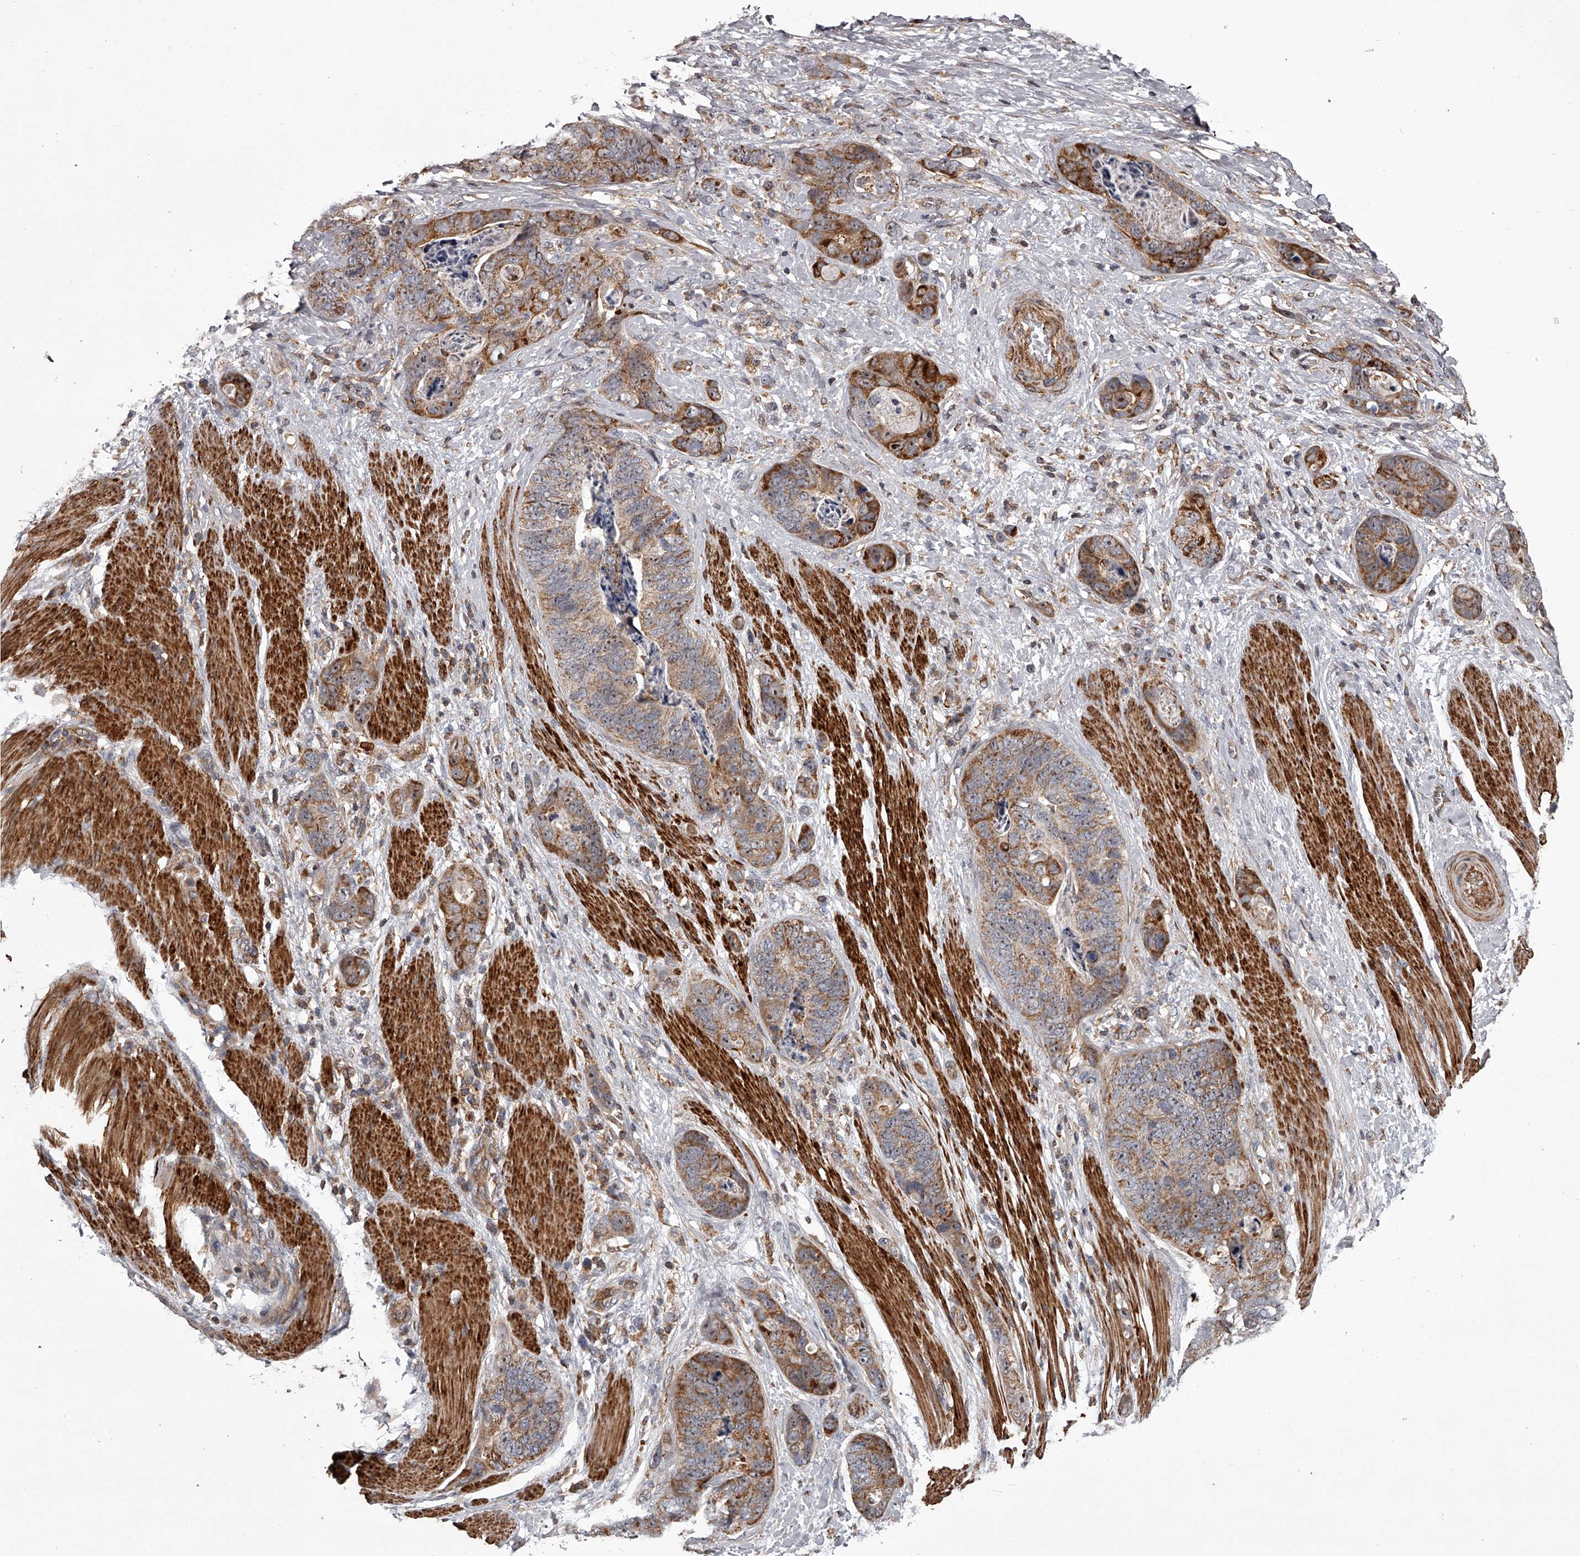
{"staining": {"intensity": "moderate", "quantity": ">75%", "location": "cytoplasmic/membranous,nuclear"}, "tissue": "stomach cancer", "cell_type": "Tumor cells", "image_type": "cancer", "snomed": [{"axis": "morphology", "description": "Normal tissue, NOS"}, {"axis": "morphology", "description": "Adenocarcinoma, NOS"}, {"axis": "topography", "description": "Stomach"}], "caption": "Protein staining shows moderate cytoplasmic/membranous and nuclear positivity in approximately >75% of tumor cells in adenocarcinoma (stomach).", "gene": "RRP36", "patient": {"sex": "female", "age": 89}}